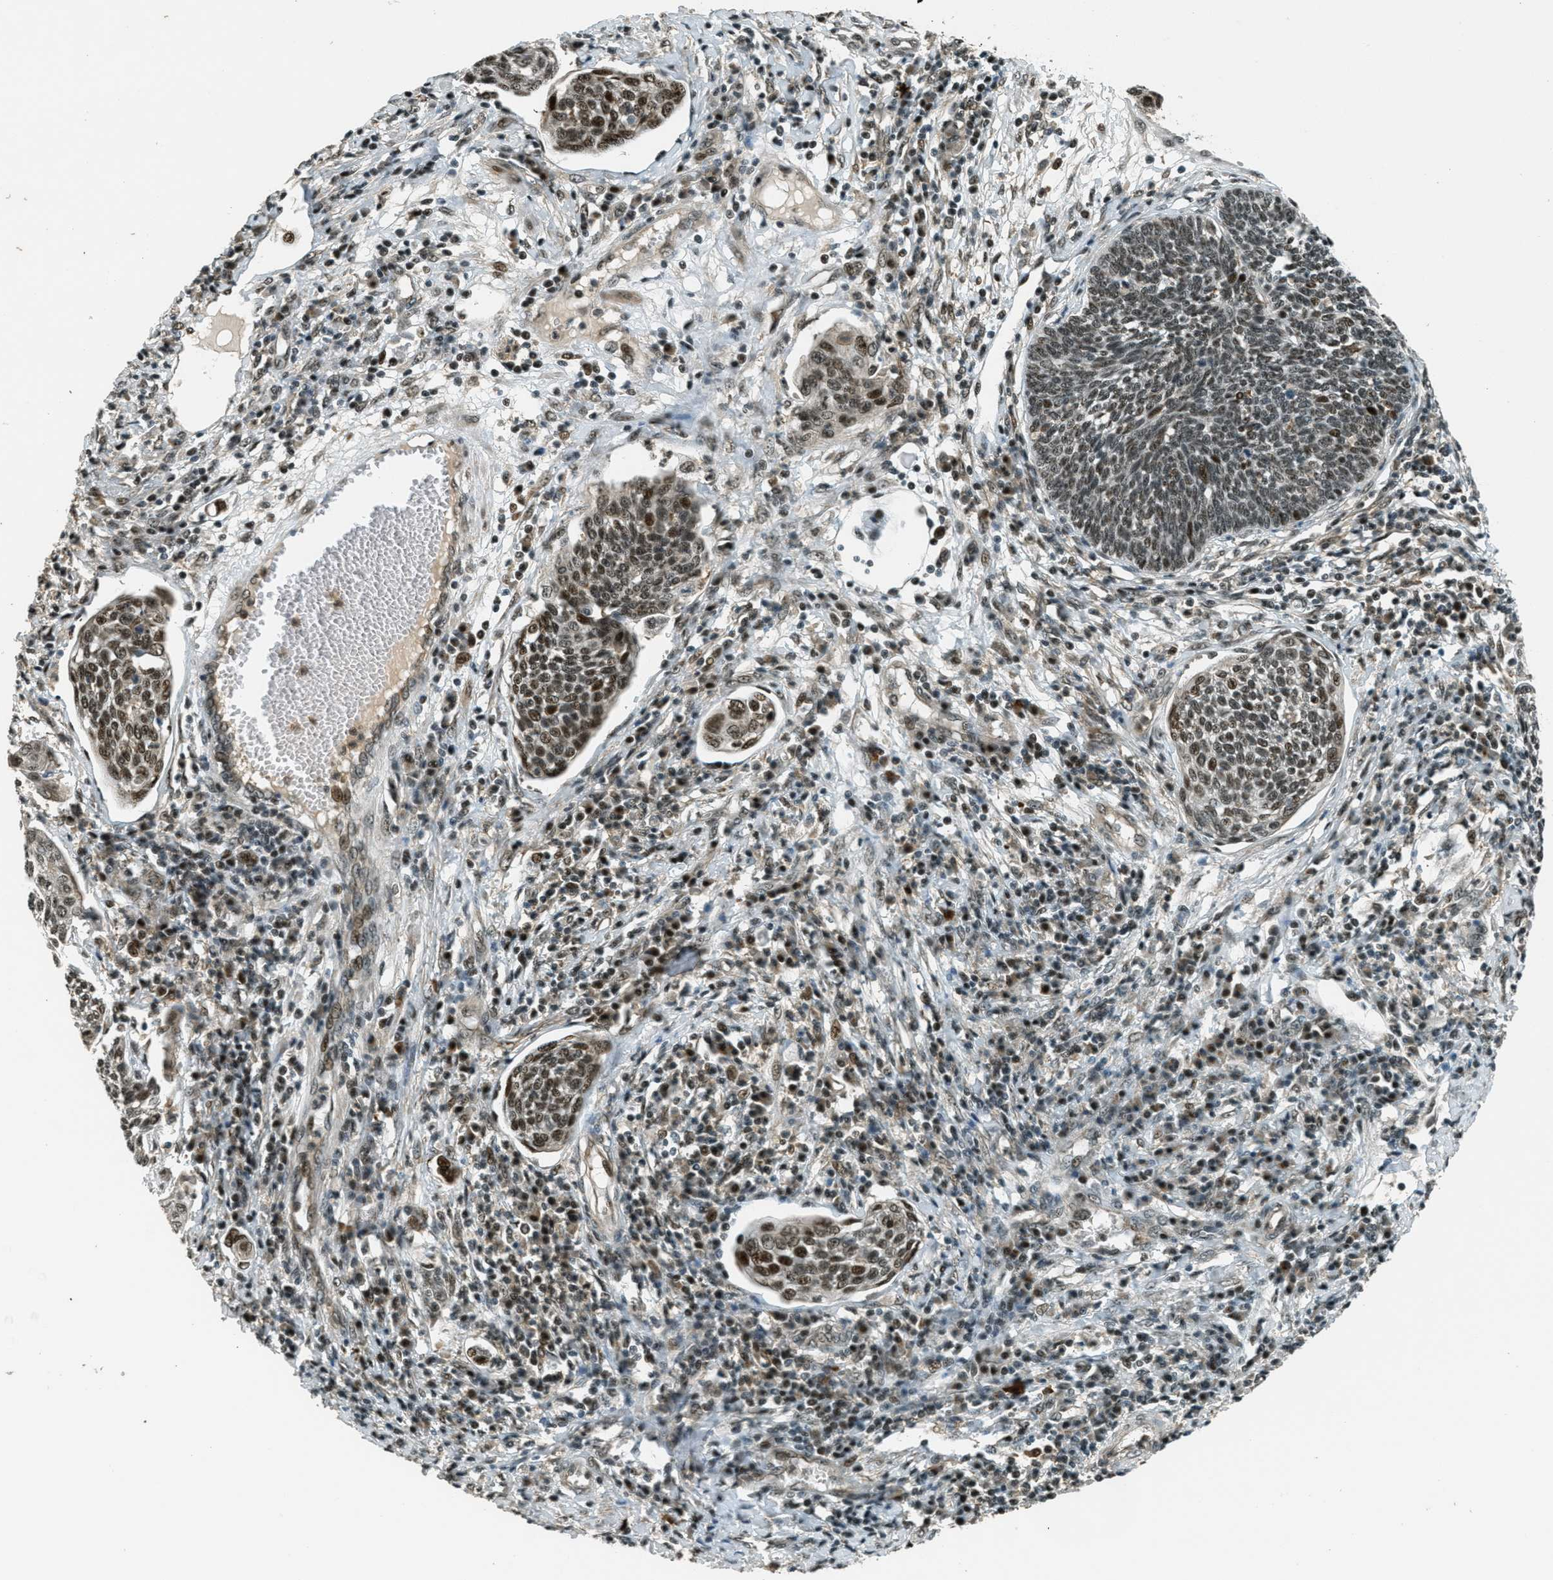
{"staining": {"intensity": "moderate", "quantity": ">75%", "location": "nuclear"}, "tissue": "cervical cancer", "cell_type": "Tumor cells", "image_type": "cancer", "snomed": [{"axis": "morphology", "description": "Squamous cell carcinoma, NOS"}, {"axis": "topography", "description": "Cervix"}], "caption": "A medium amount of moderate nuclear expression is present in approximately >75% of tumor cells in squamous cell carcinoma (cervical) tissue.", "gene": "FOXM1", "patient": {"sex": "female", "age": 34}}